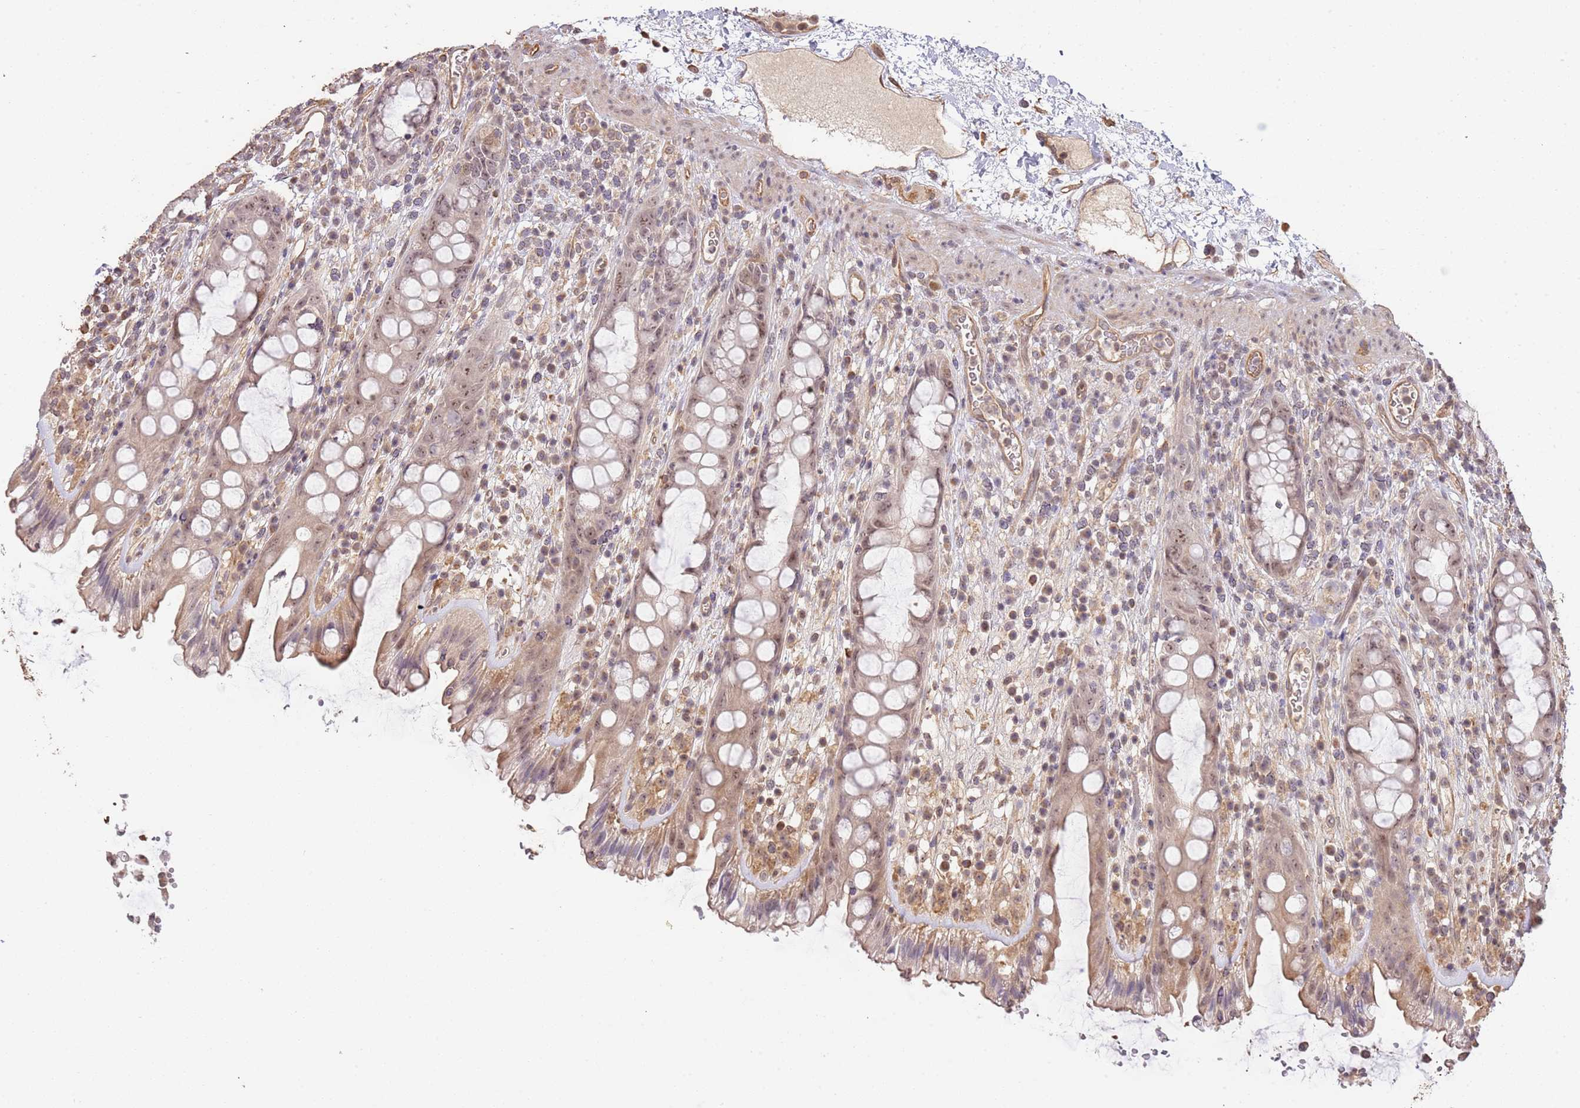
{"staining": {"intensity": "moderate", "quantity": "25%-75%", "location": "cytoplasmic/membranous,nuclear"}, "tissue": "rectum", "cell_type": "Glandular cells", "image_type": "normal", "snomed": [{"axis": "morphology", "description": "Normal tissue, NOS"}, {"axis": "topography", "description": "Rectum"}], "caption": "Rectum was stained to show a protein in brown. There is medium levels of moderate cytoplasmic/membranous,nuclear positivity in approximately 25%-75% of glandular cells. (Brightfield microscopy of DAB IHC at high magnification).", "gene": "SURF2", "patient": {"sex": "female", "age": 57}}